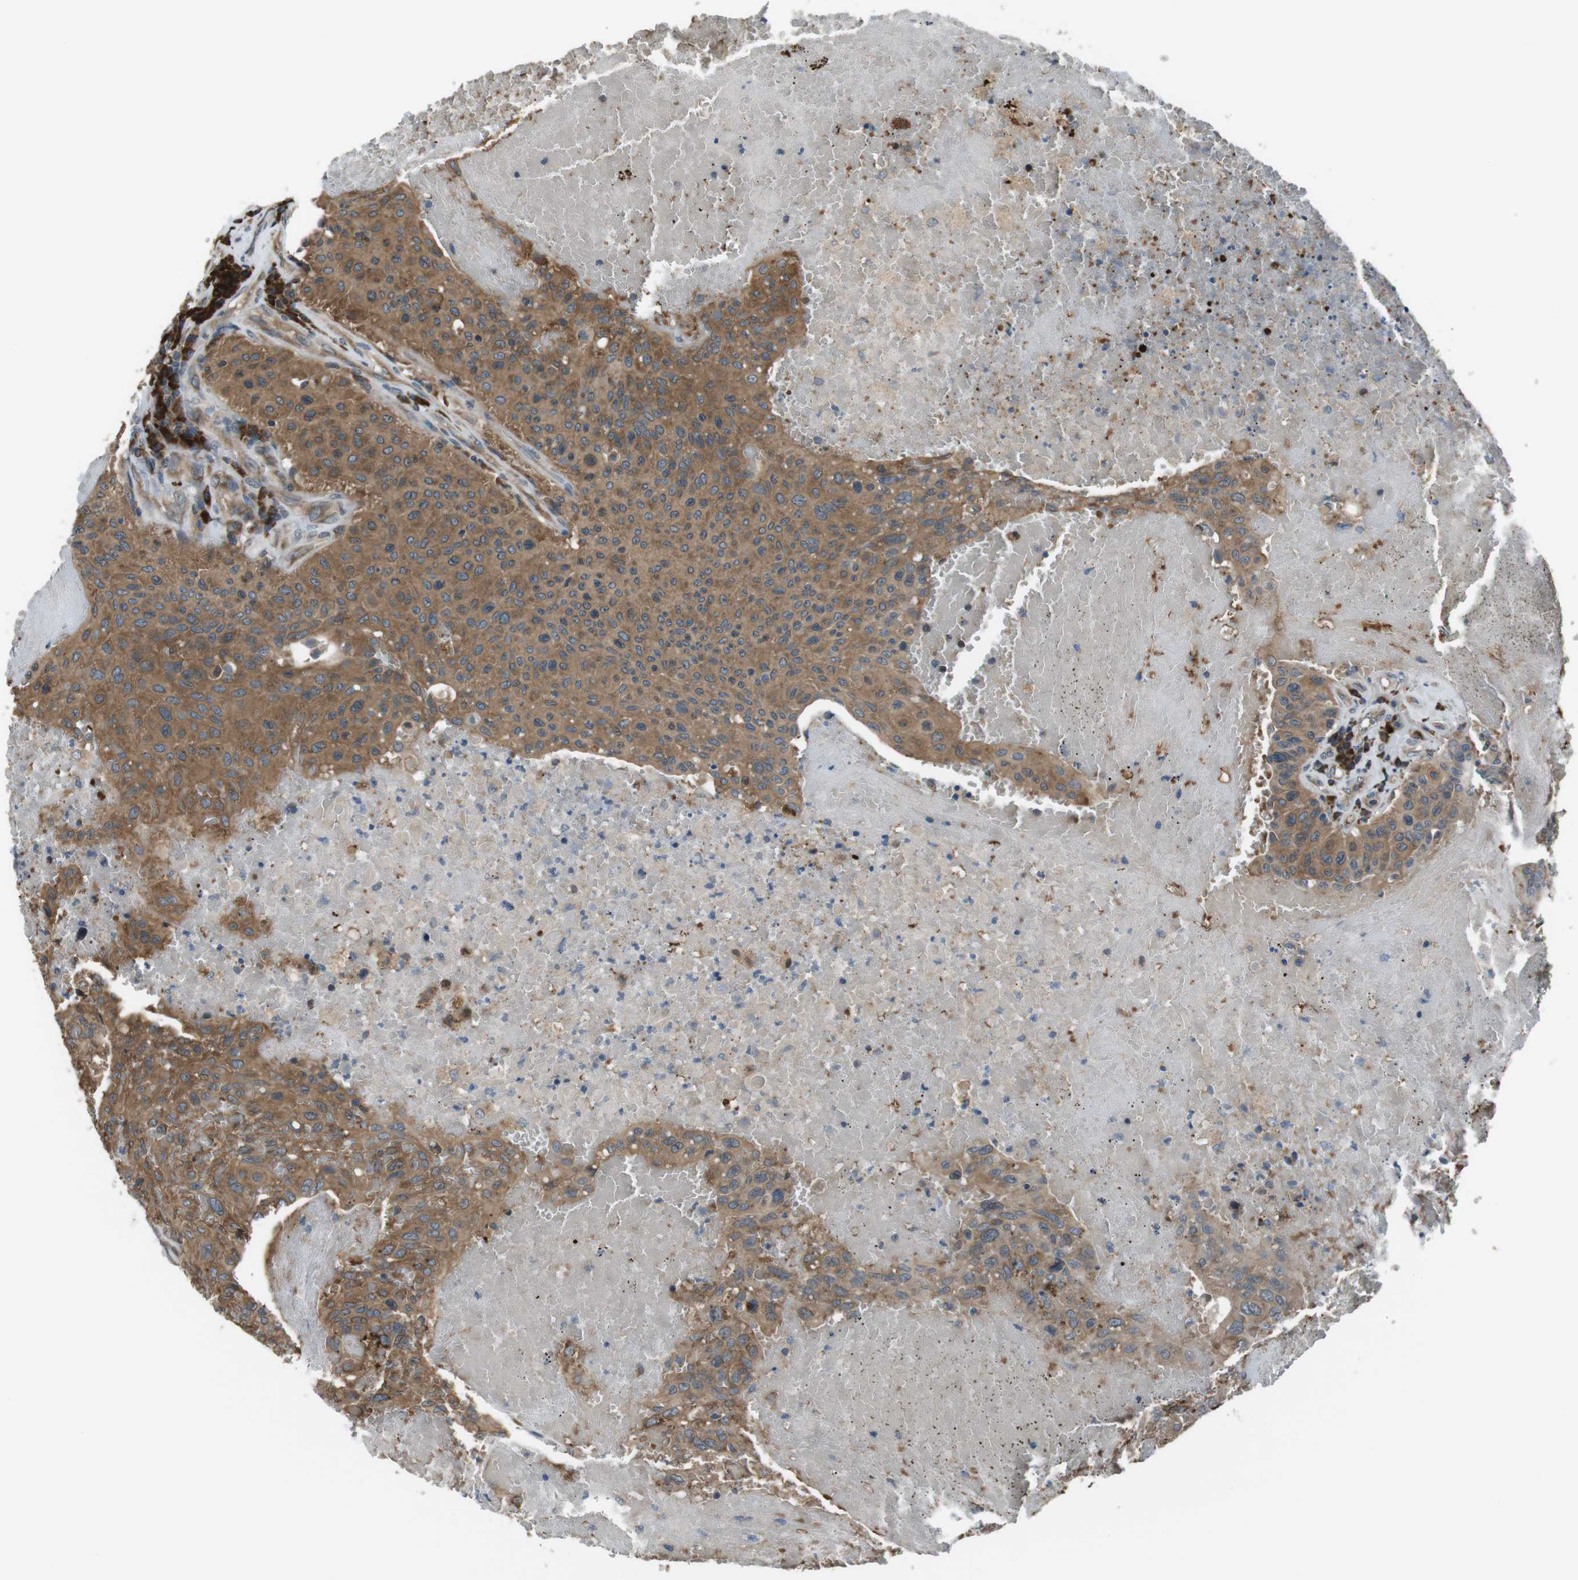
{"staining": {"intensity": "moderate", "quantity": ">75%", "location": "cytoplasmic/membranous"}, "tissue": "urothelial cancer", "cell_type": "Tumor cells", "image_type": "cancer", "snomed": [{"axis": "morphology", "description": "Urothelial carcinoma, High grade"}, {"axis": "topography", "description": "Urinary bladder"}], "caption": "A brown stain shows moderate cytoplasmic/membranous staining of a protein in urothelial cancer tumor cells.", "gene": "SSR3", "patient": {"sex": "male", "age": 66}}